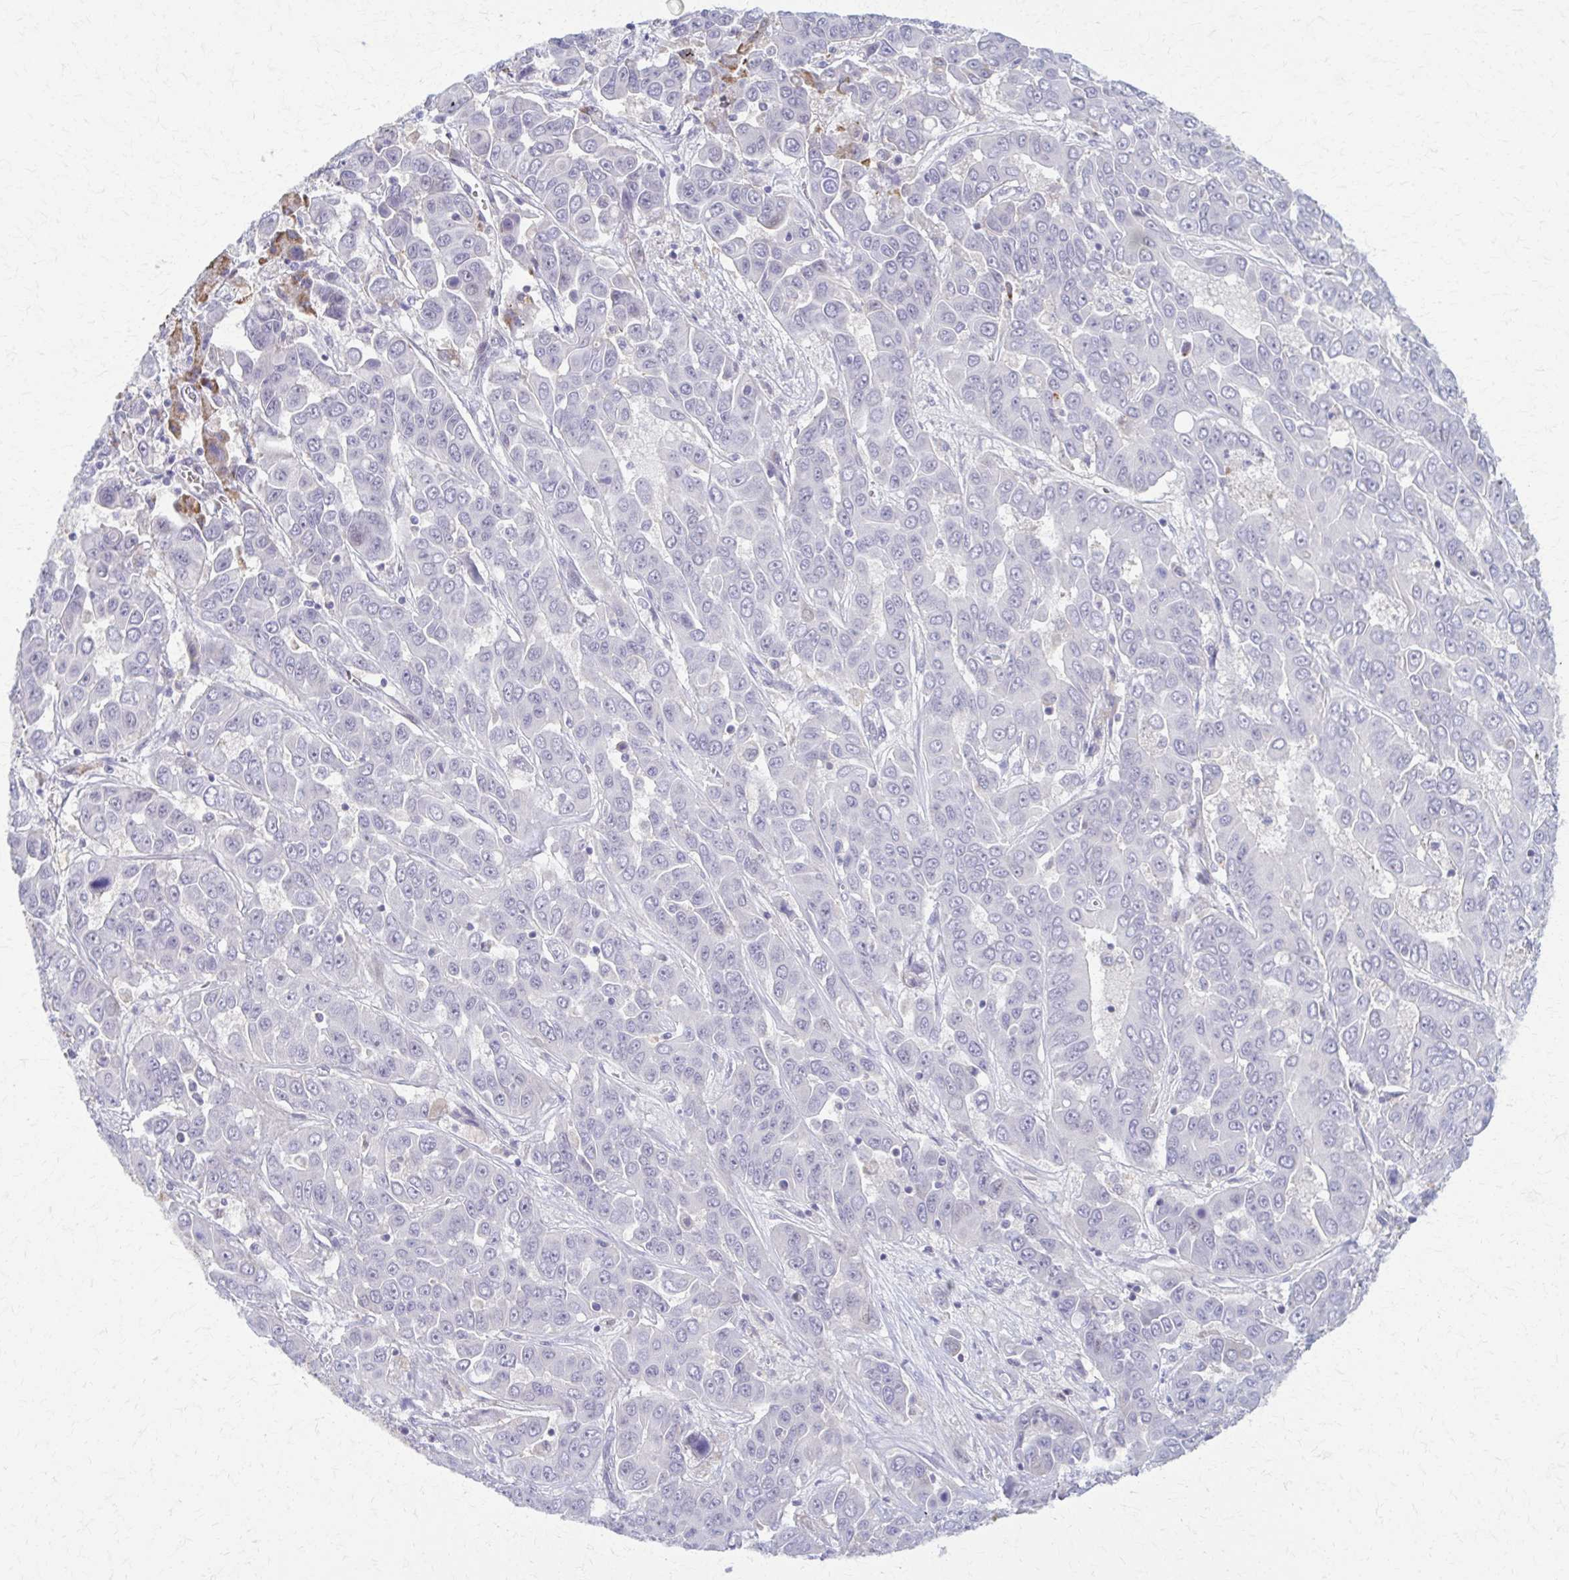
{"staining": {"intensity": "negative", "quantity": "none", "location": "none"}, "tissue": "liver cancer", "cell_type": "Tumor cells", "image_type": "cancer", "snomed": [{"axis": "morphology", "description": "Cholangiocarcinoma"}, {"axis": "topography", "description": "Liver"}], "caption": "This is an immunohistochemistry micrograph of liver cancer (cholangiocarcinoma). There is no staining in tumor cells.", "gene": "RHOBTB2", "patient": {"sex": "female", "age": 52}}